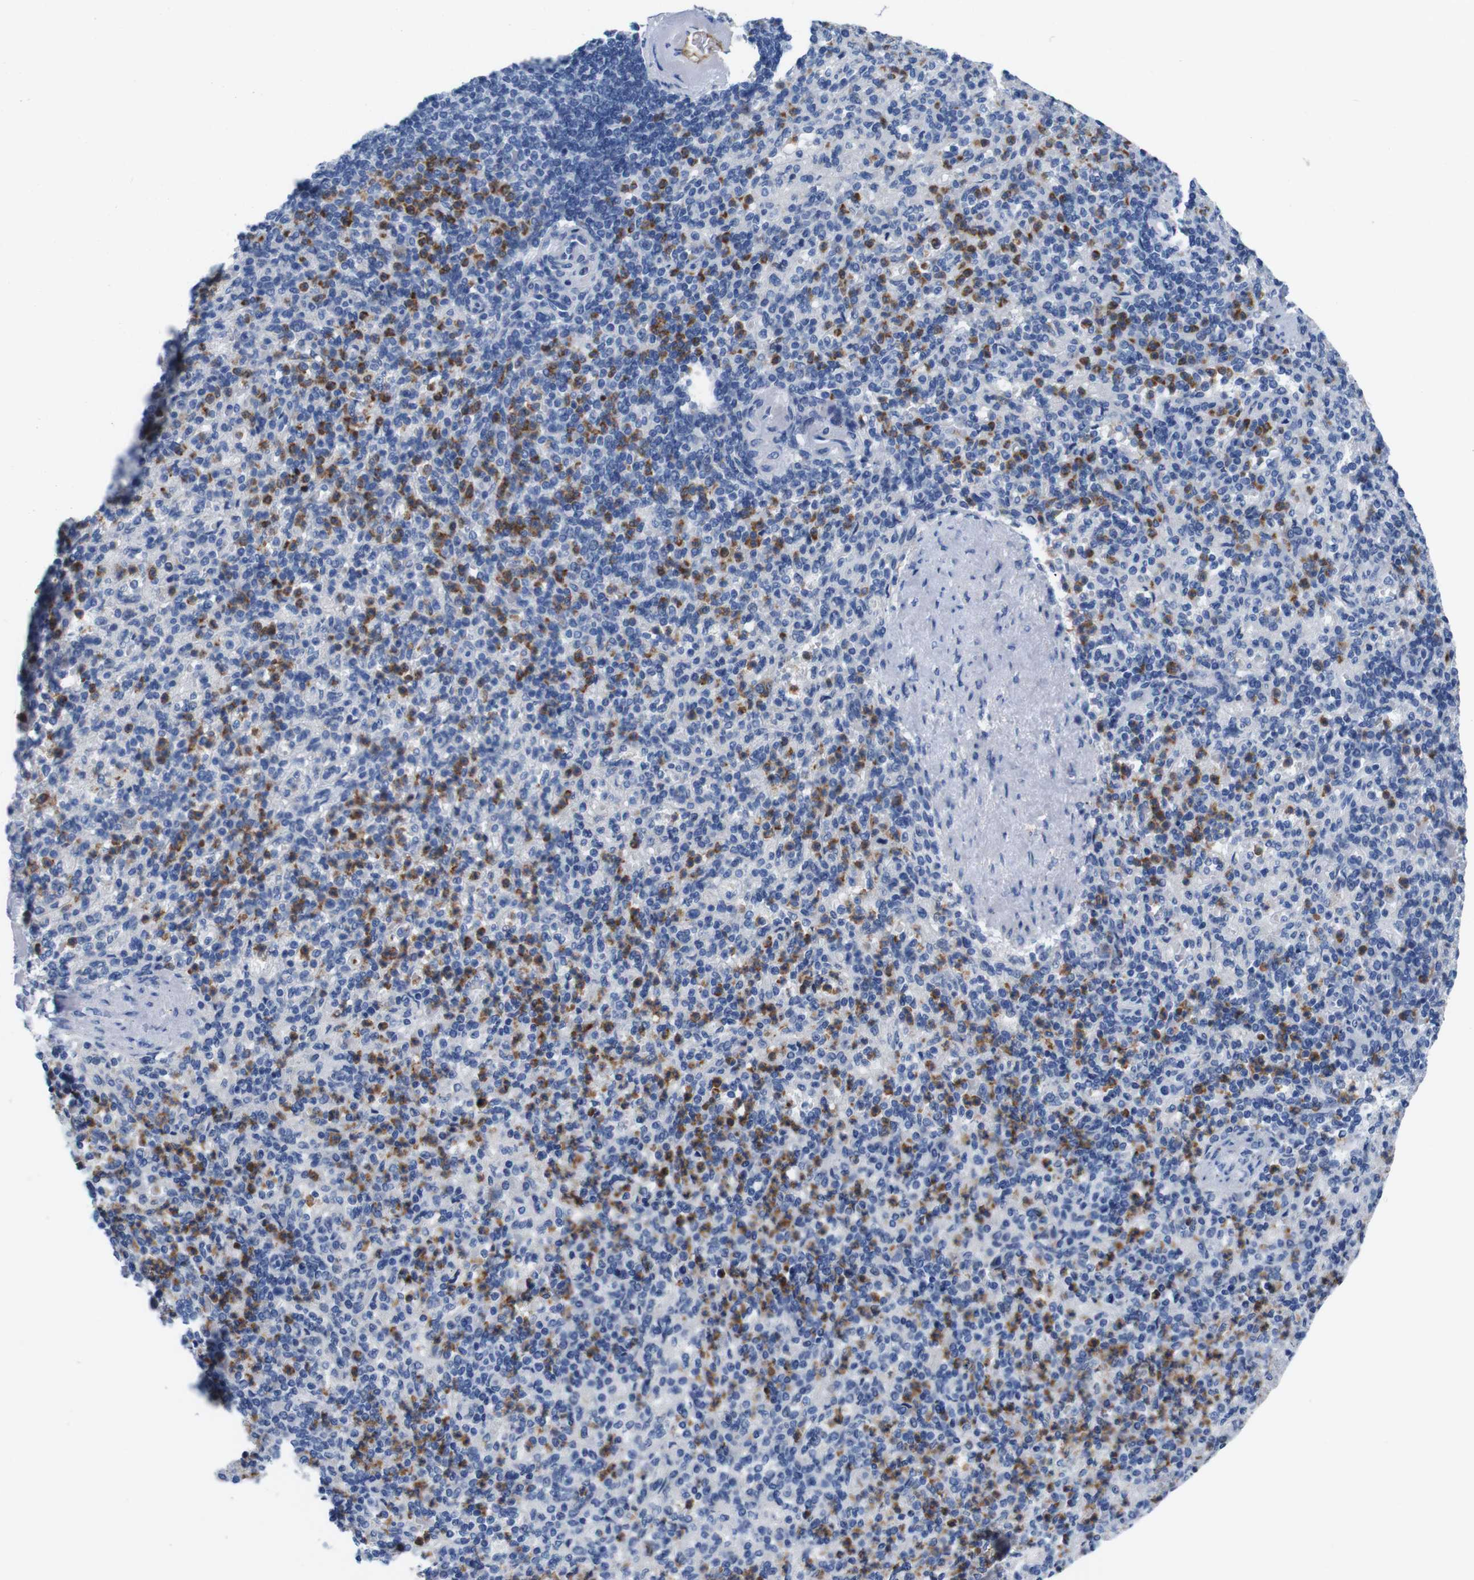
{"staining": {"intensity": "negative", "quantity": "none", "location": "none"}, "tissue": "spleen", "cell_type": "Cells in red pulp", "image_type": "normal", "snomed": [{"axis": "morphology", "description": "Normal tissue, NOS"}, {"axis": "topography", "description": "Spleen"}], "caption": "Human spleen stained for a protein using immunohistochemistry (IHC) shows no expression in cells in red pulp.", "gene": "C1RL", "patient": {"sex": "female", "age": 74}}